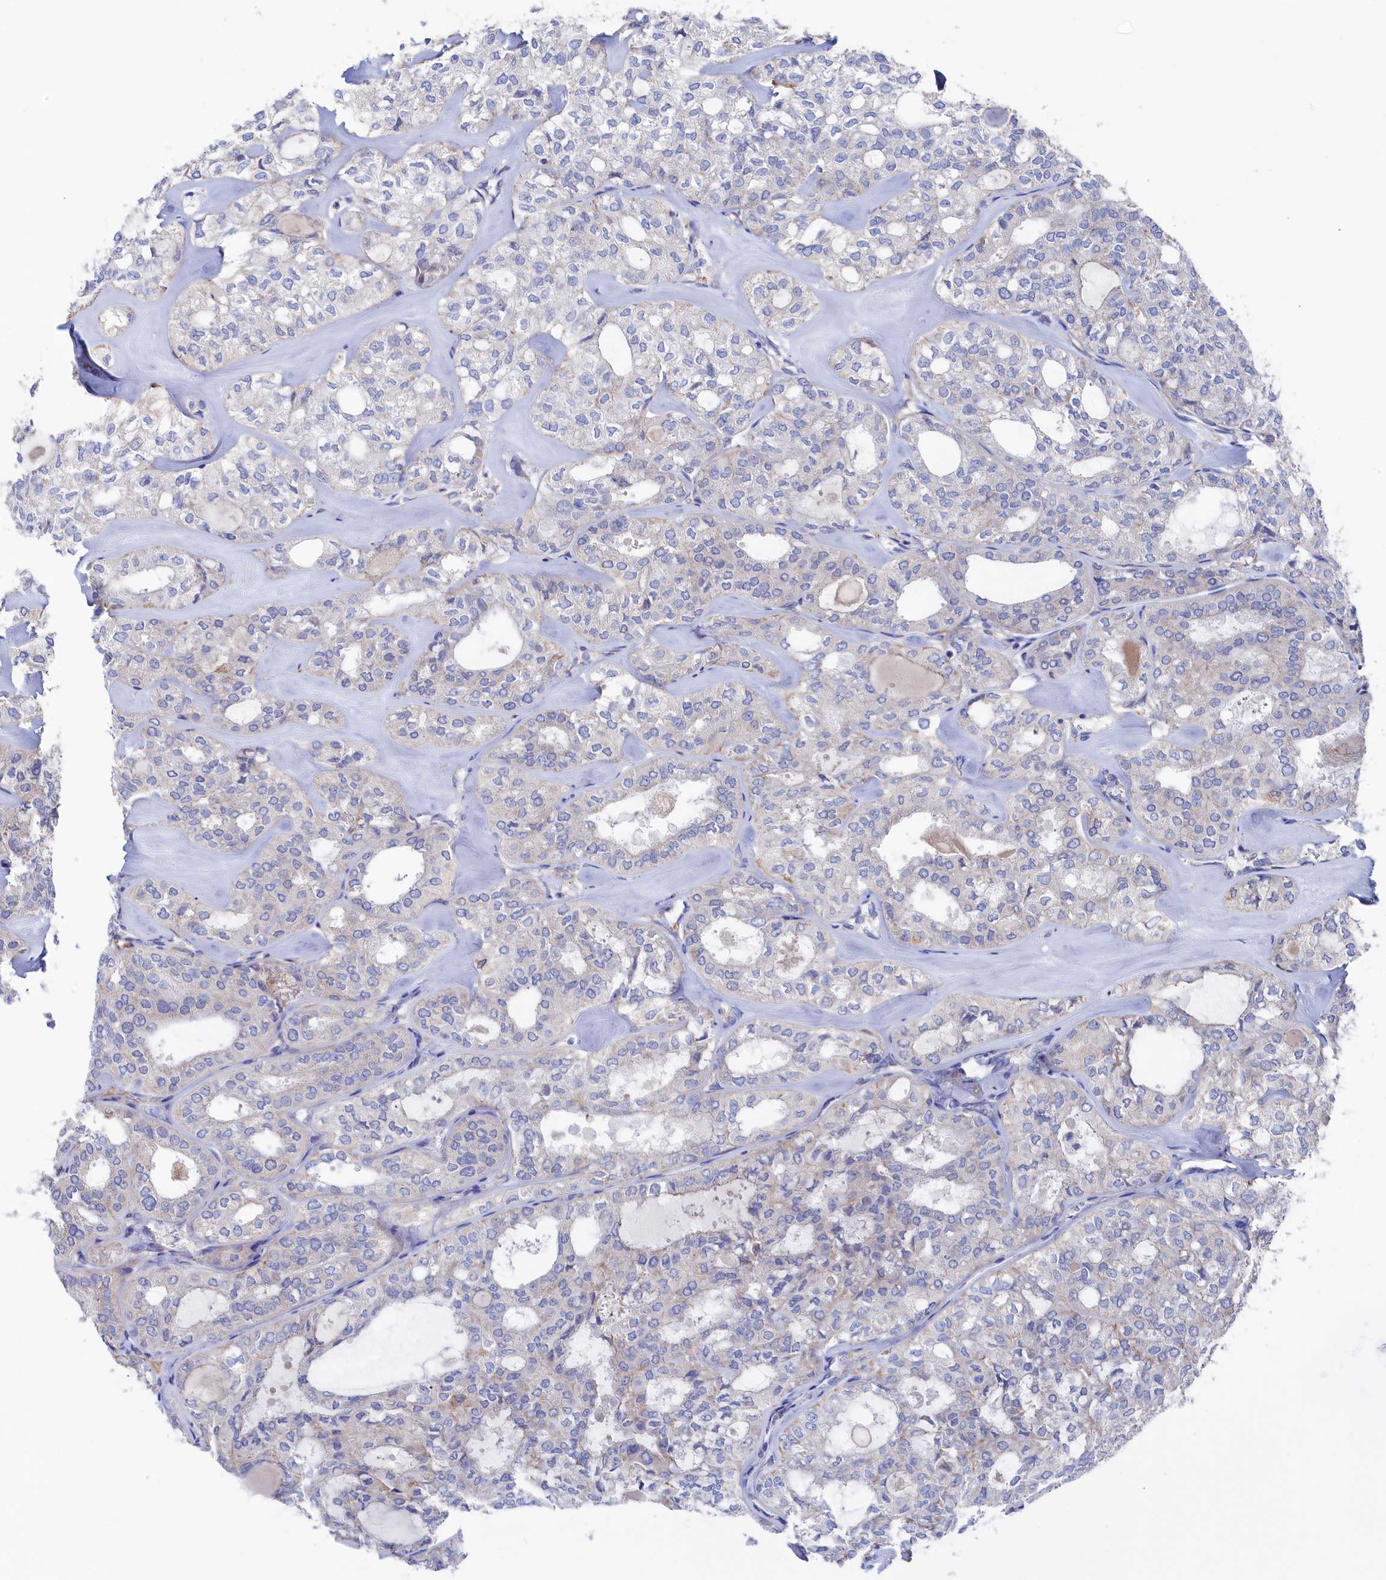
{"staining": {"intensity": "negative", "quantity": "none", "location": "none"}, "tissue": "thyroid cancer", "cell_type": "Tumor cells", "image_type": "cancer", "snomed": [{"axis": "morphology", "description": "Follicular adenoma carcinoma, NOS"}, {"axis": "topography", "description": "Thyroid gland"}], "caption": "Thyroid cancer (follicular adenoma carcinoma) was stained to show a protein in brown. There is no significant staining in tumor cells.", "gene": "C12orf73", "patient": {"sex": "male", "age": 75}}